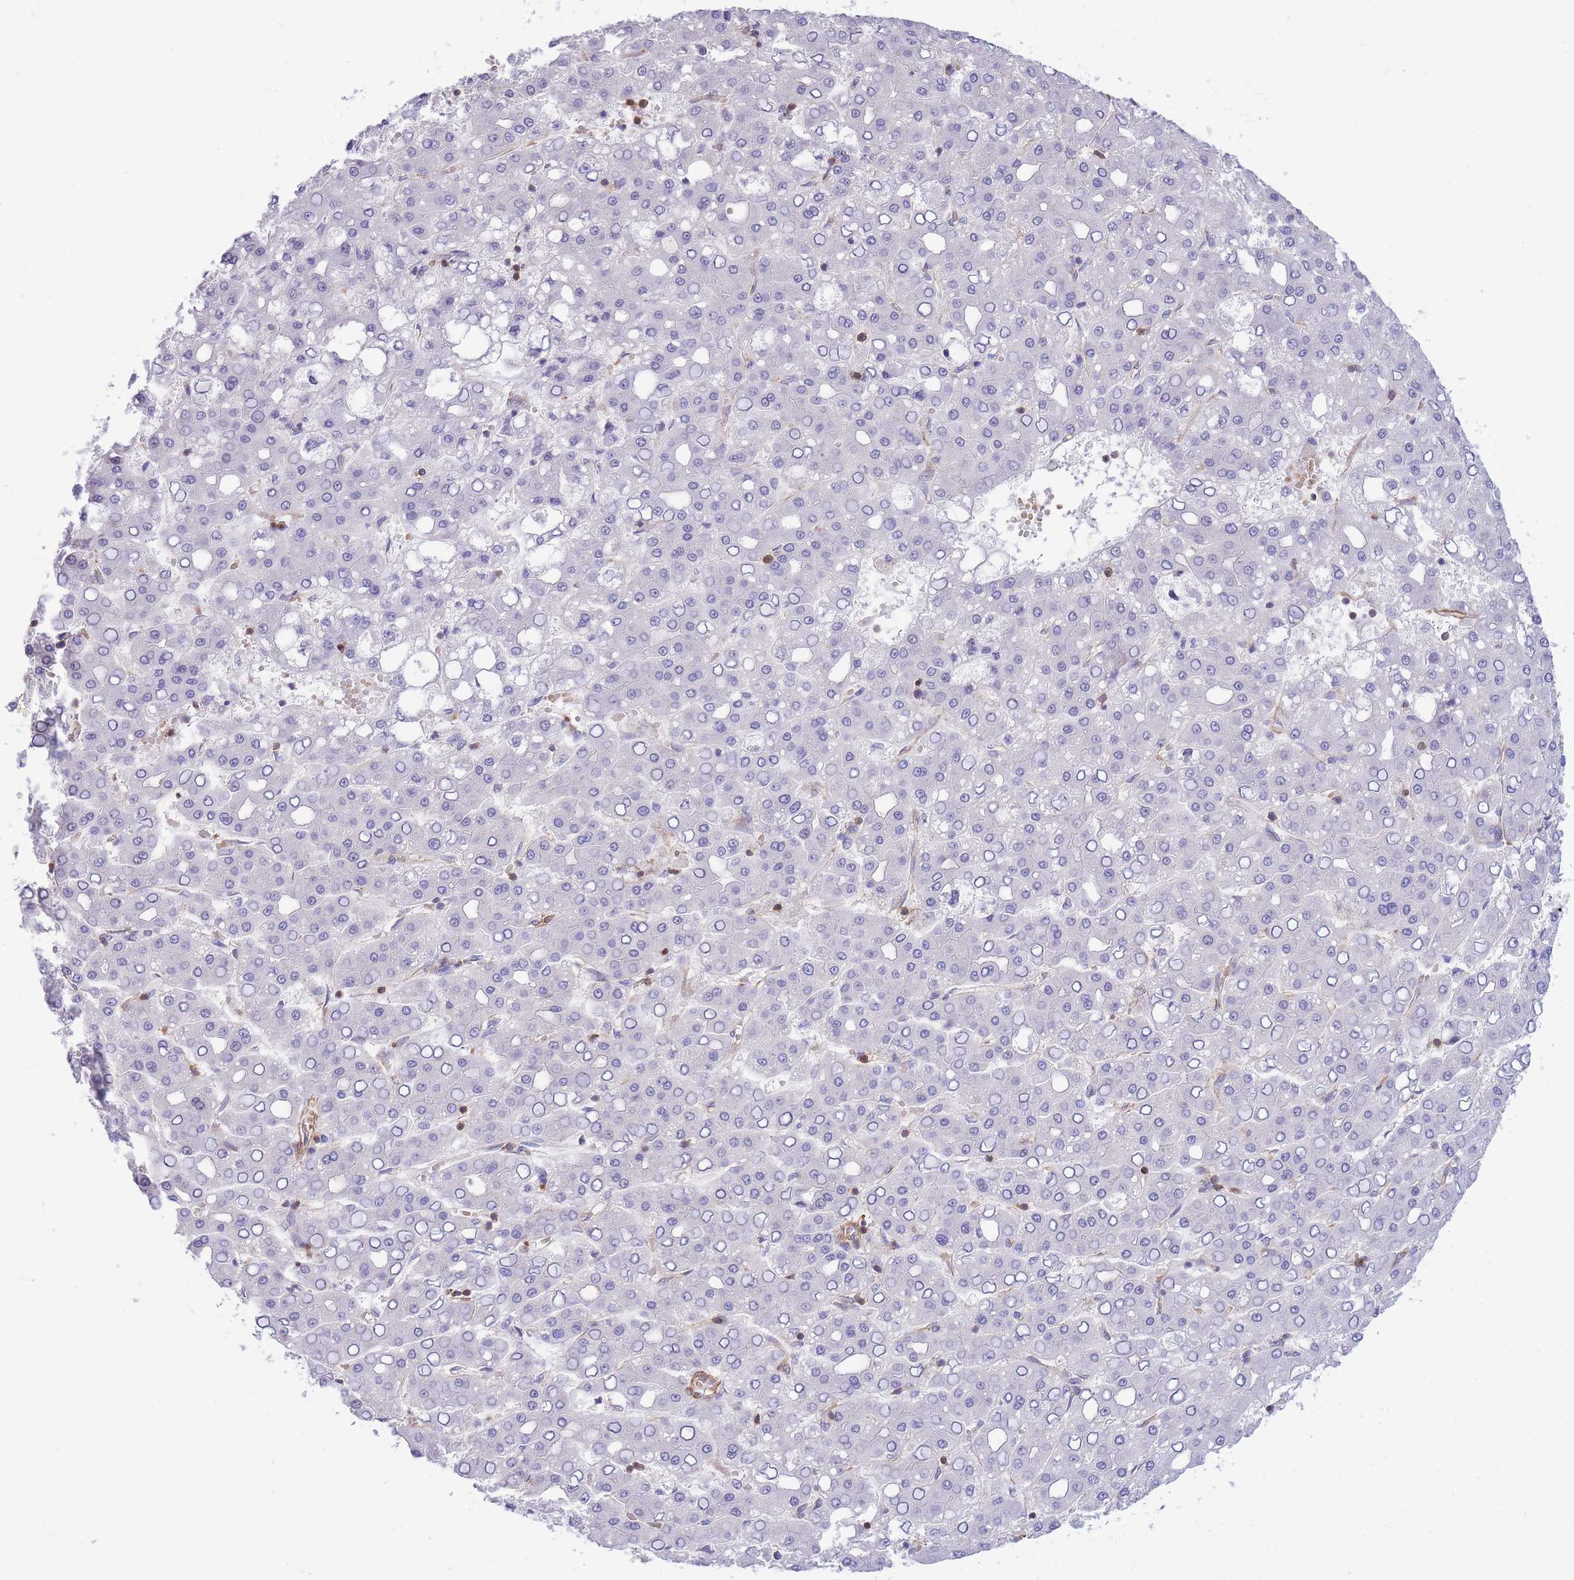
{"staining": {"intensity": "negative", "quantity": "none", "location": "none"}, "tissue": "liver cancer", "cell_type": "Tumor cells", "image_type": "cancer", "snomed": [{"axis": "morphology", "description": "Carcinoma, Hepatocellular, NOS"}, {"axis": "topography", "description": "Liver"}], "caption": "Immunohistochemical staining of hepatocellular carcinoma (liver) reveals no significant staining in tumor cells.", "gene": "CDC25B", "patient": {"sex": "male", "age": 65}}